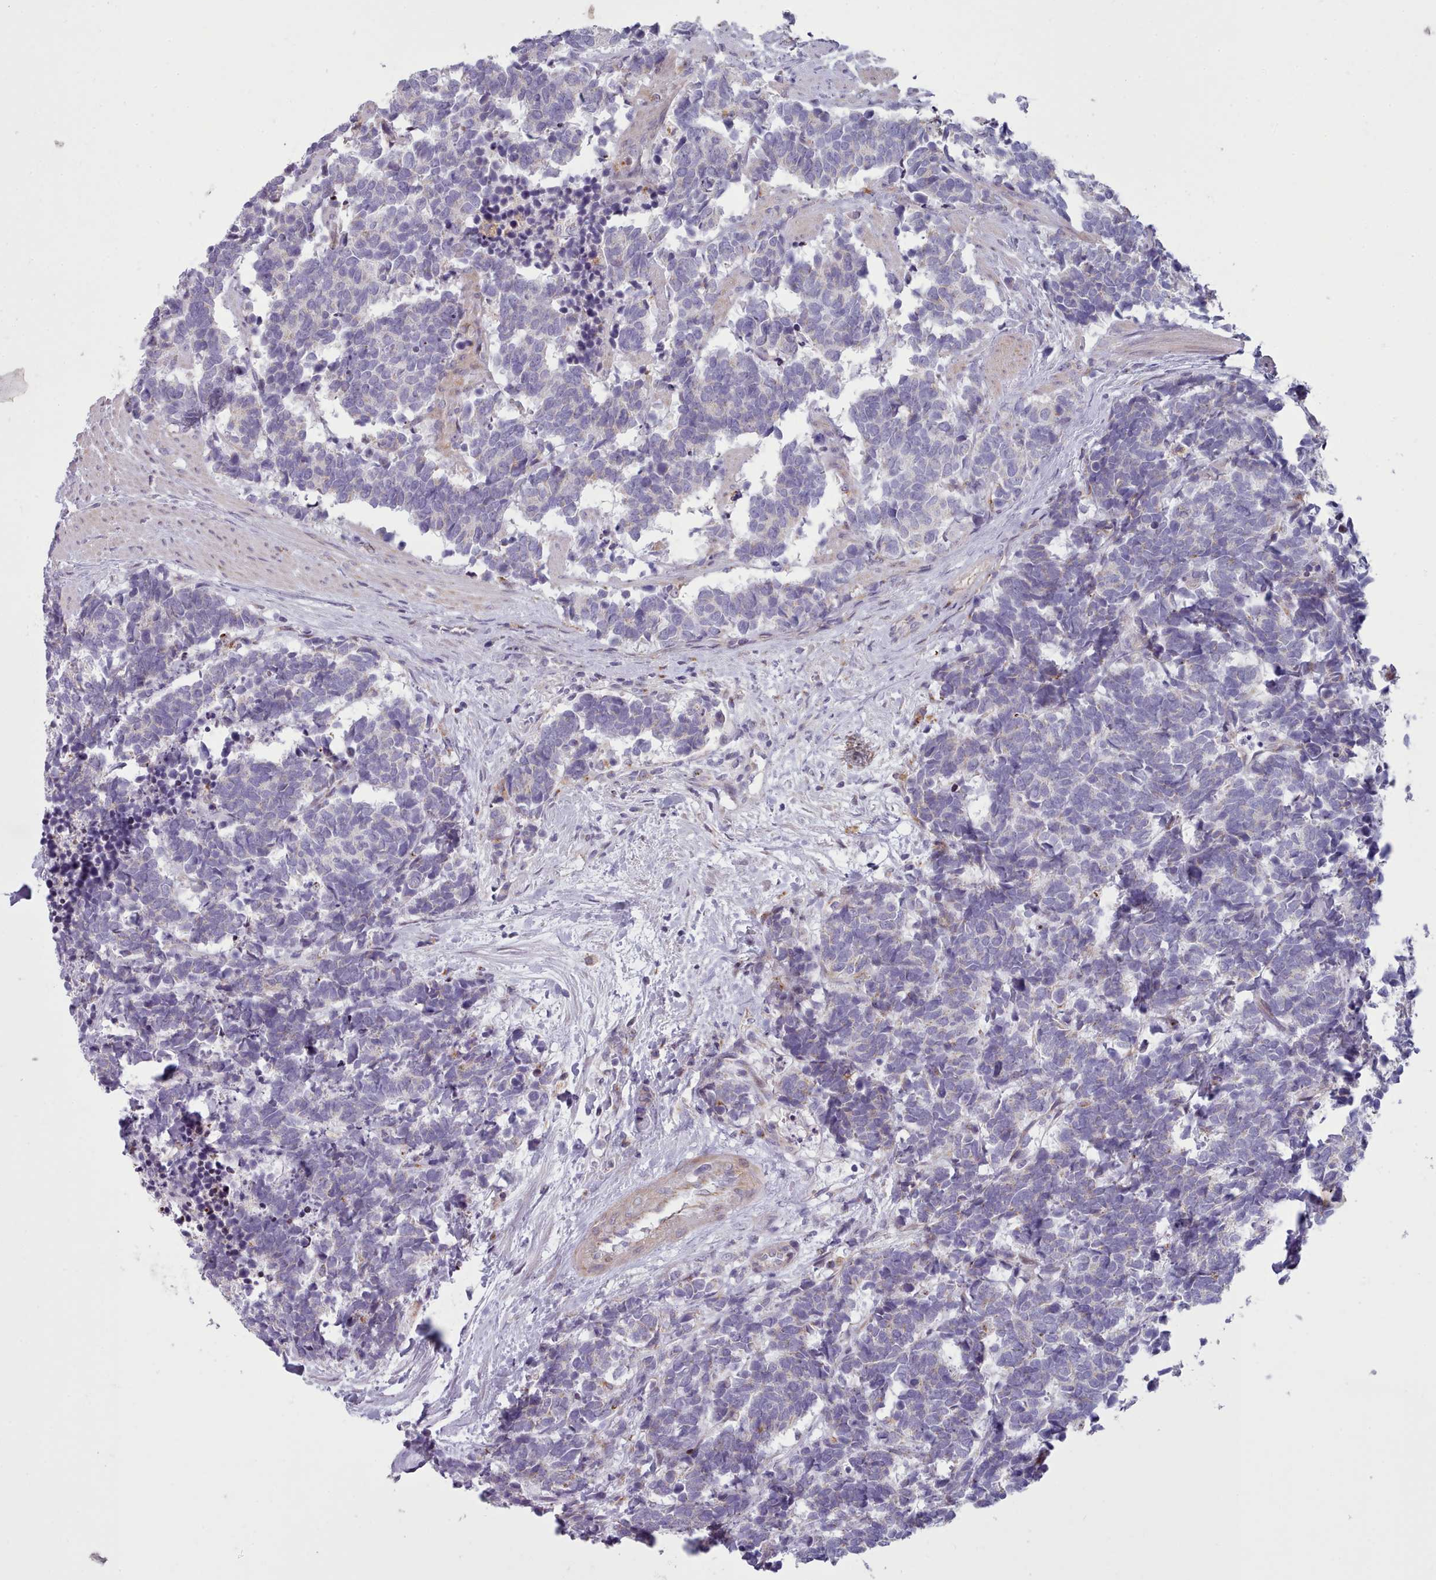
{"staining": {"intensity": "negative", "quantity": "none", "location": "none"}, "tissue": "carcinoid", "cell_type": "Tumor cells", "image_type": "cancer", "snomed": [{"axis": "morphology", "description": "Carcinoma, NOS"}, {"axis": "morphology", "description": "Carcinoid, malignant, NOS"}, {"axis": "topography", "description": "Prostate"}], "caption": "Protein analysis of carcinoid (malignant) shows no significant staining in tumor cells.", "gene": "SLC52A3", "patient": {"sex": "male", "age": 57}}